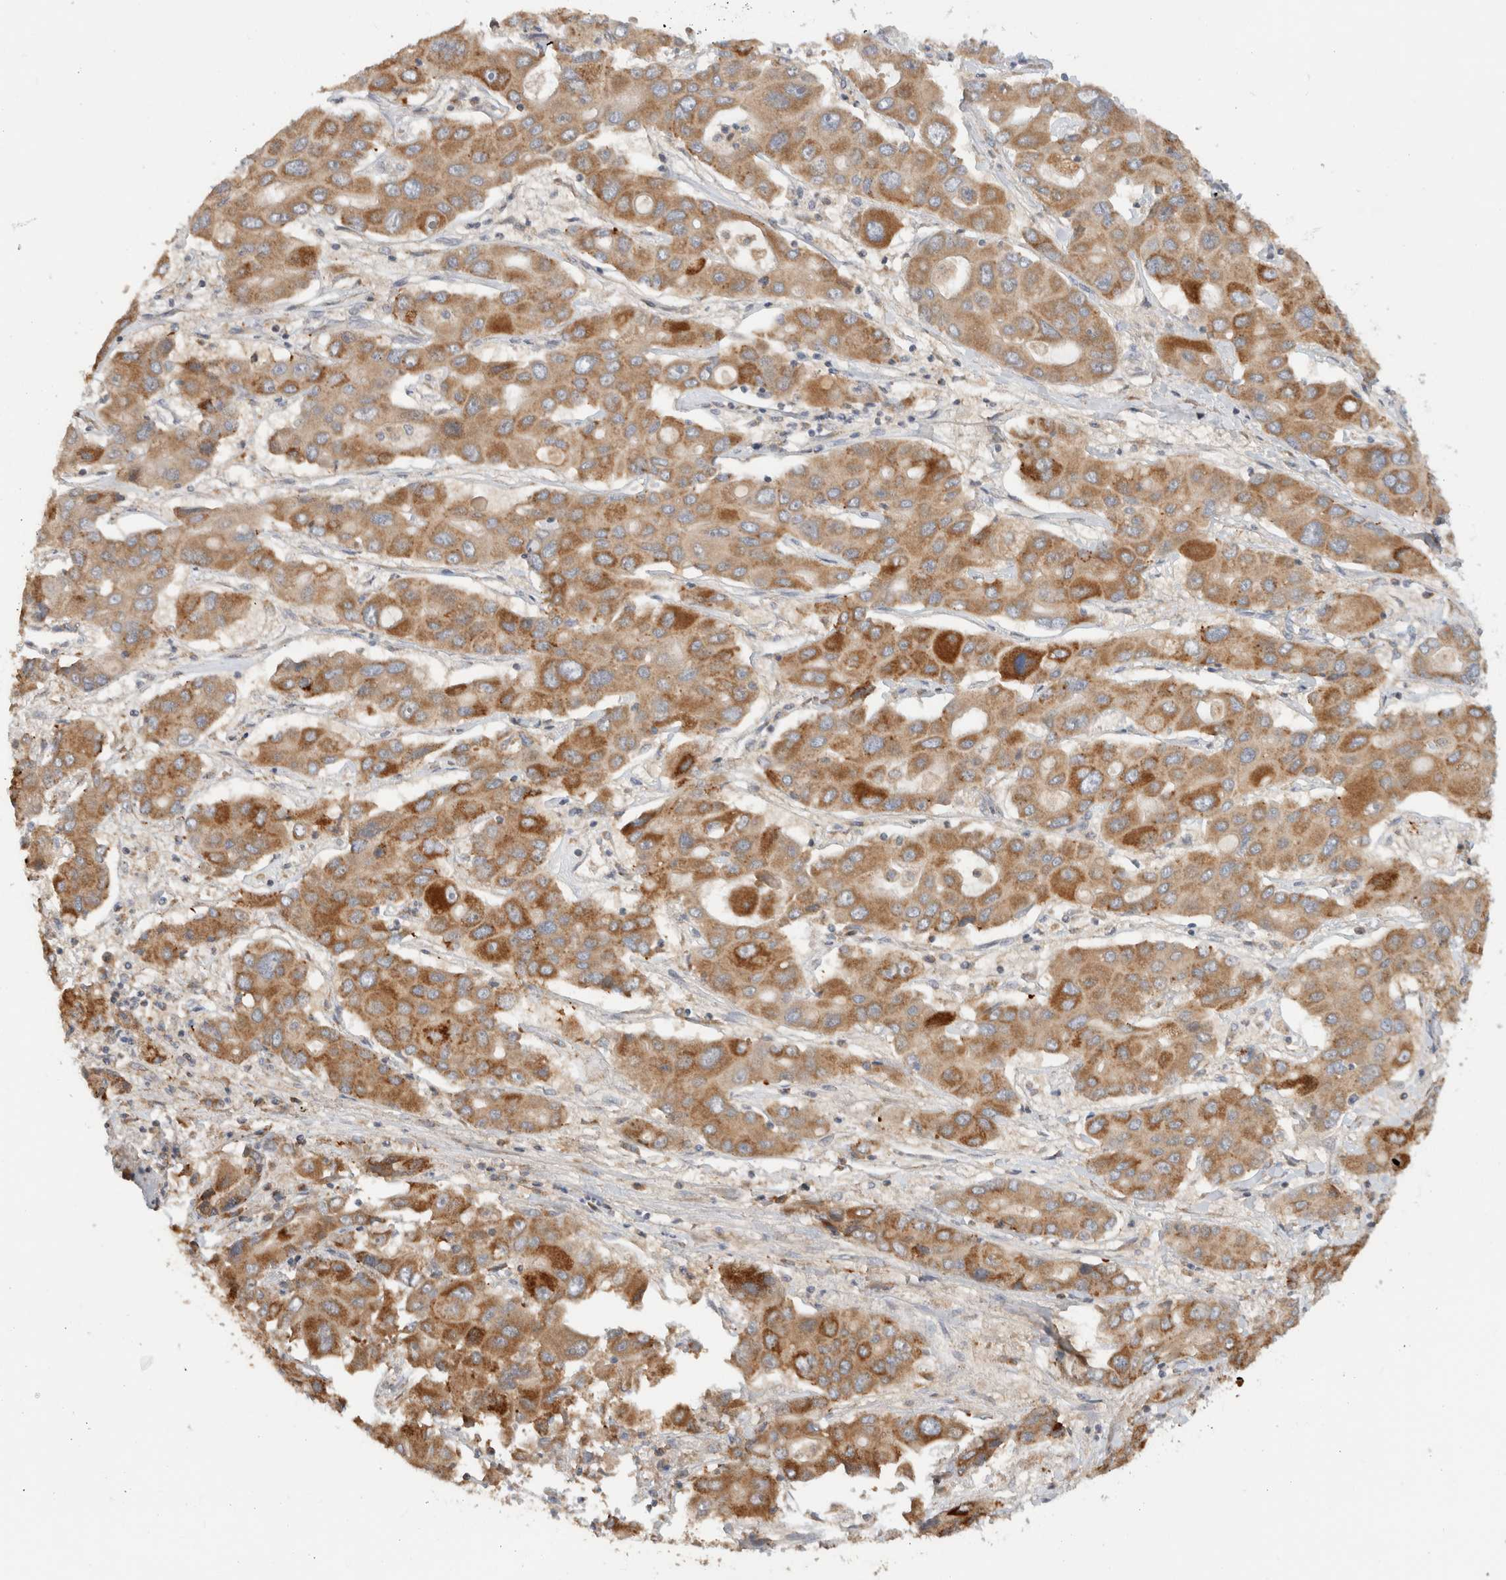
{"staining": {"intensity": "moderate", "quantity": ">75%", "location": "cytoplasmic/membranous"}, "tissue": "liver cancer", "cell_type": "Tumor cells", "image_type": "cancer", "snomed": [{"axis": "morphology", "description": "Cholangiocarcinoma"}, {"axis": "topography", "description": "Liver"}], "caption": "Human cholangiocarcinoma (liver) stained for a protein (brown) exhibits moderate cytoplasmic/membranous positive staining in about >75% of tumor cells.", "gene": "AMPD1", "patient": {"sex": "male", "age": 67}}